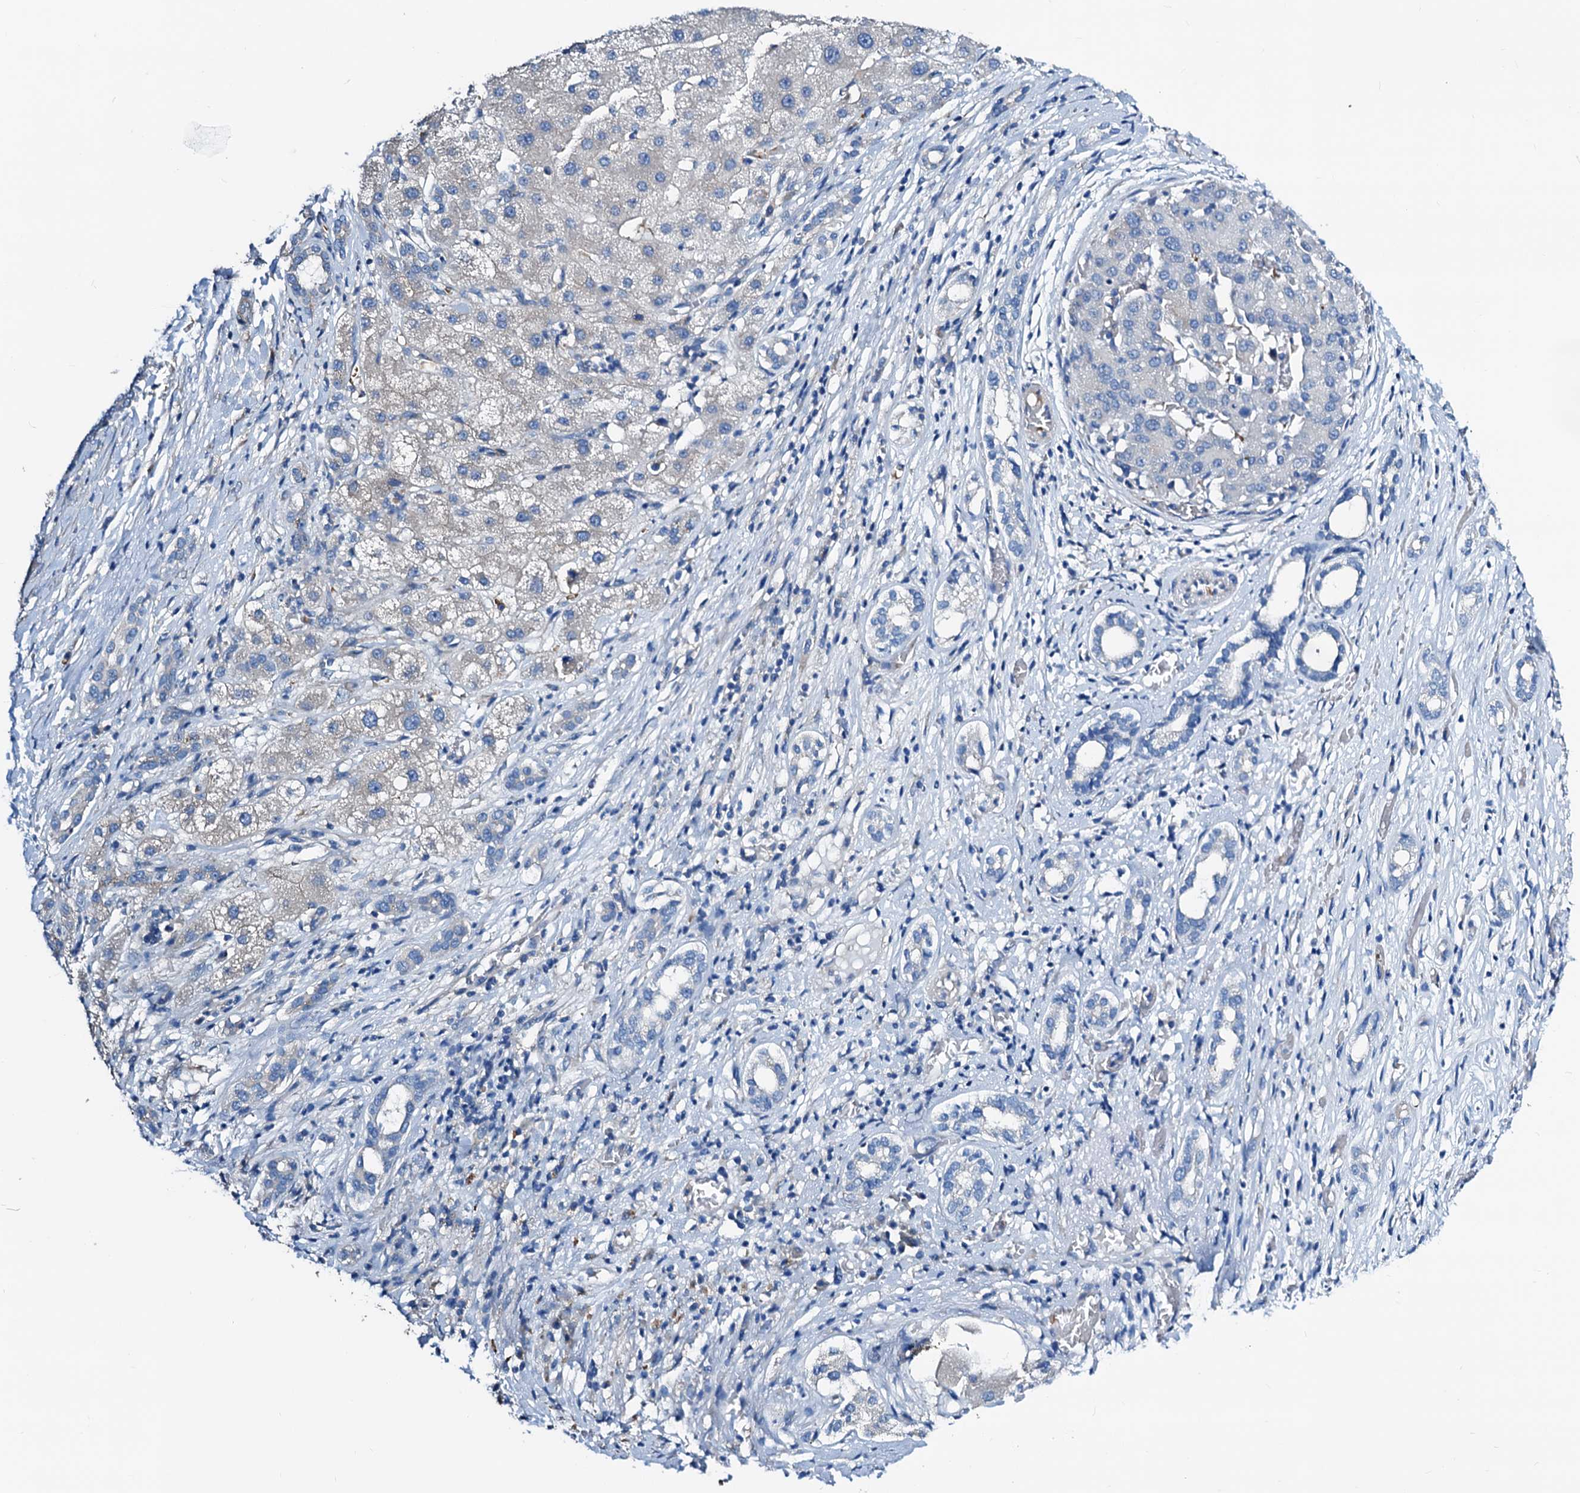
{"staining": {"intensity": "negative", "quantity": "none", "location": "none"}, "tissue": "liver cancer", "cell_type": "Tumor cells", "image_type": "cancer", "snomed": [{"axis": "morphology", "description": "Carcinoma, Hepatocellular, NOS"}, {"axis": "topography", "description": "Liver"}], "caption": "DAB (3,3'-diaminobenzidine) immunohistochemical staining of hepatocellular carcinoma (liver) displays no significant positivity in tumor cells.", "gene": "GCOM1", "patient": {"sex": "male", "age": 65}}